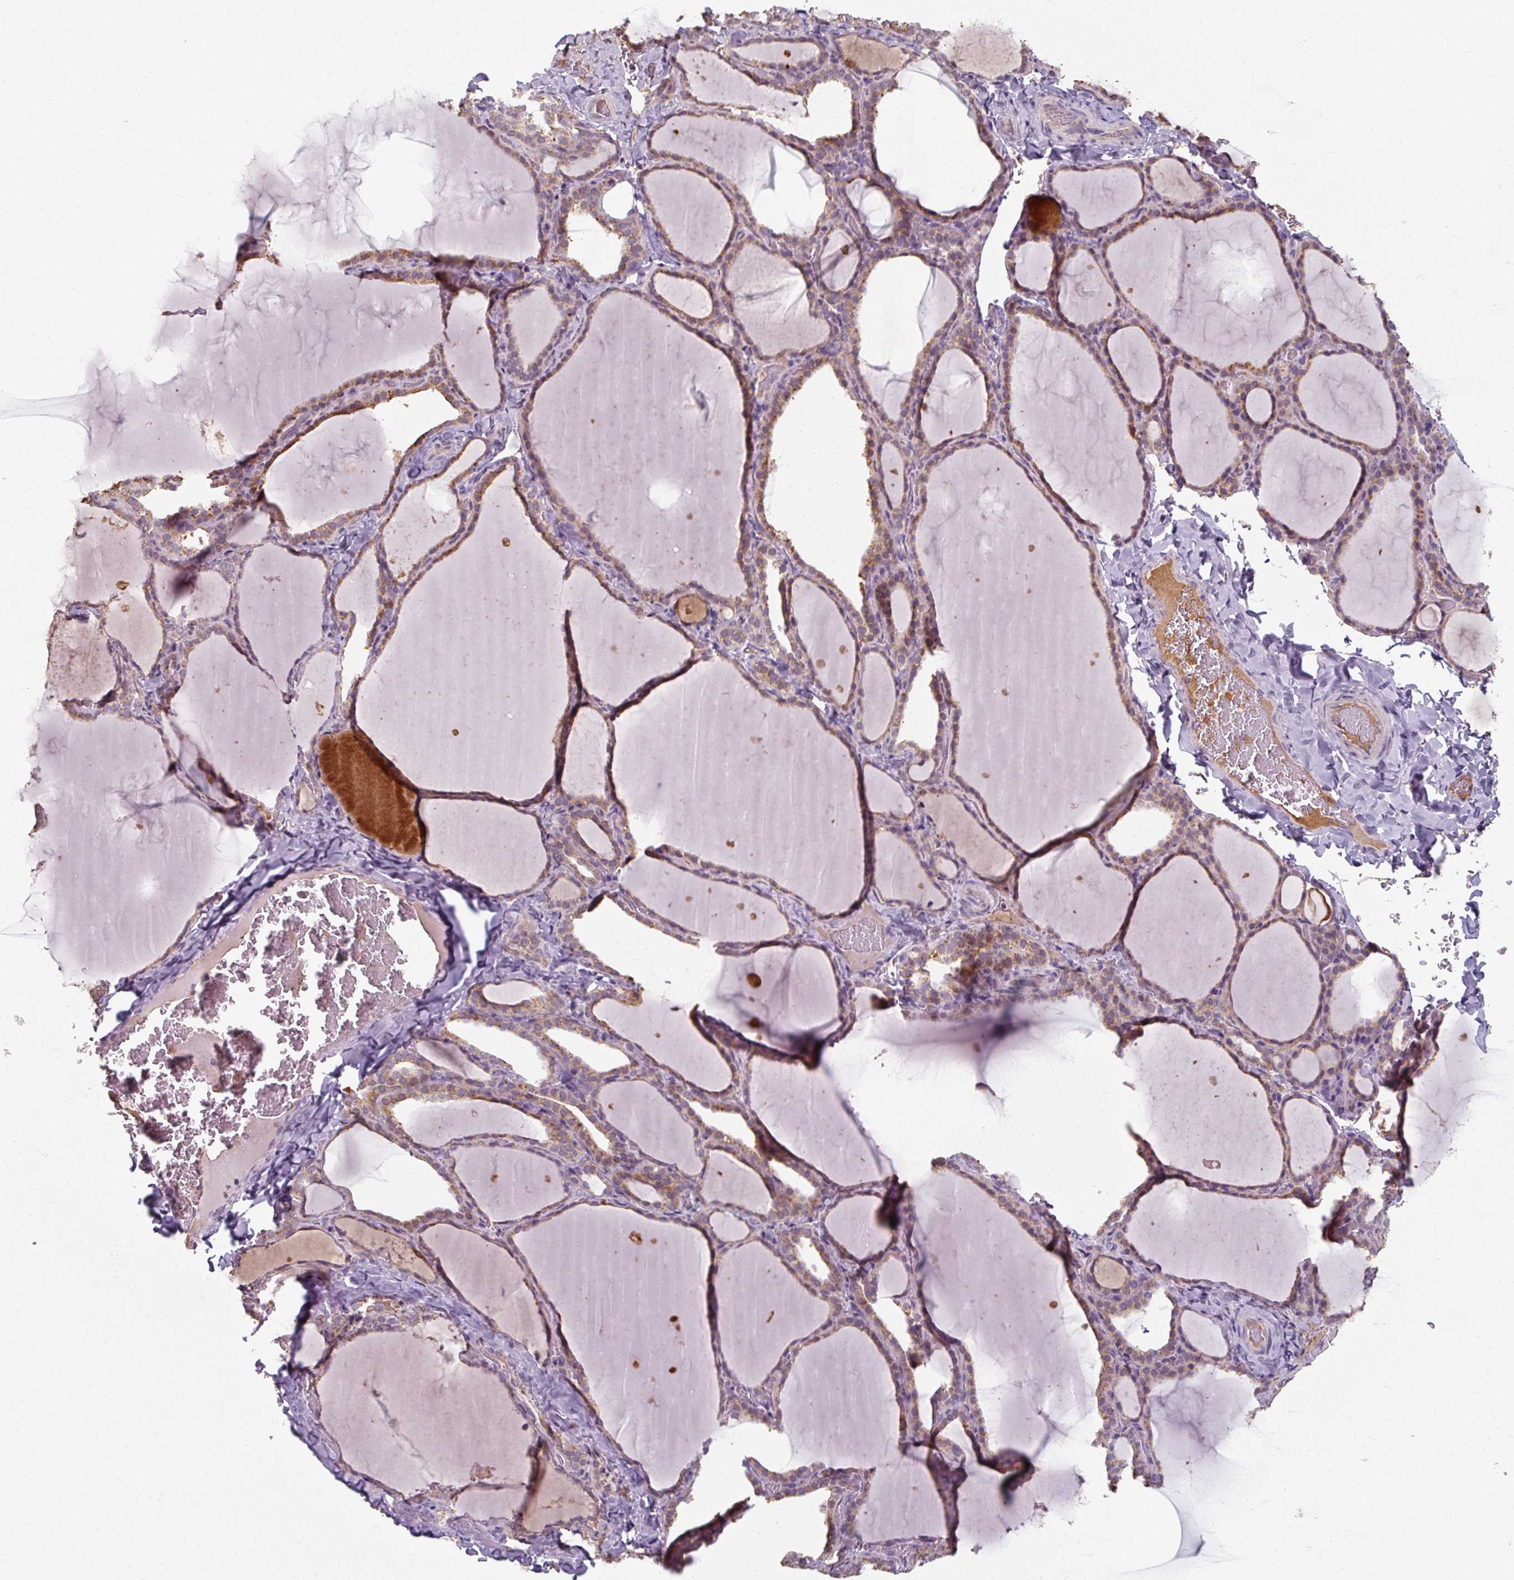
{"staining": {"intensity": "weak", "quantity": ">75%", "location": "cytoplasmic/membranous"}, "tissue": "thyroid gland", "cell_type": "Glandular cells", "image_type": "normal", "snomed": [{"axis": "morphology", "description": "Normal tissue, NOS"}, {"axis": "topography", "description": "Thyroid gland"}], "caption": "Thyroid gland stained with DAB (3,3'-diaminobenzidine) immunohistochemistry shows low levels of weak cytoplasmic/membranous positivity in approximately >75% of glandular cells.", "gene": "TSEN54", "patient": {"sex": "female", "age": 22}}